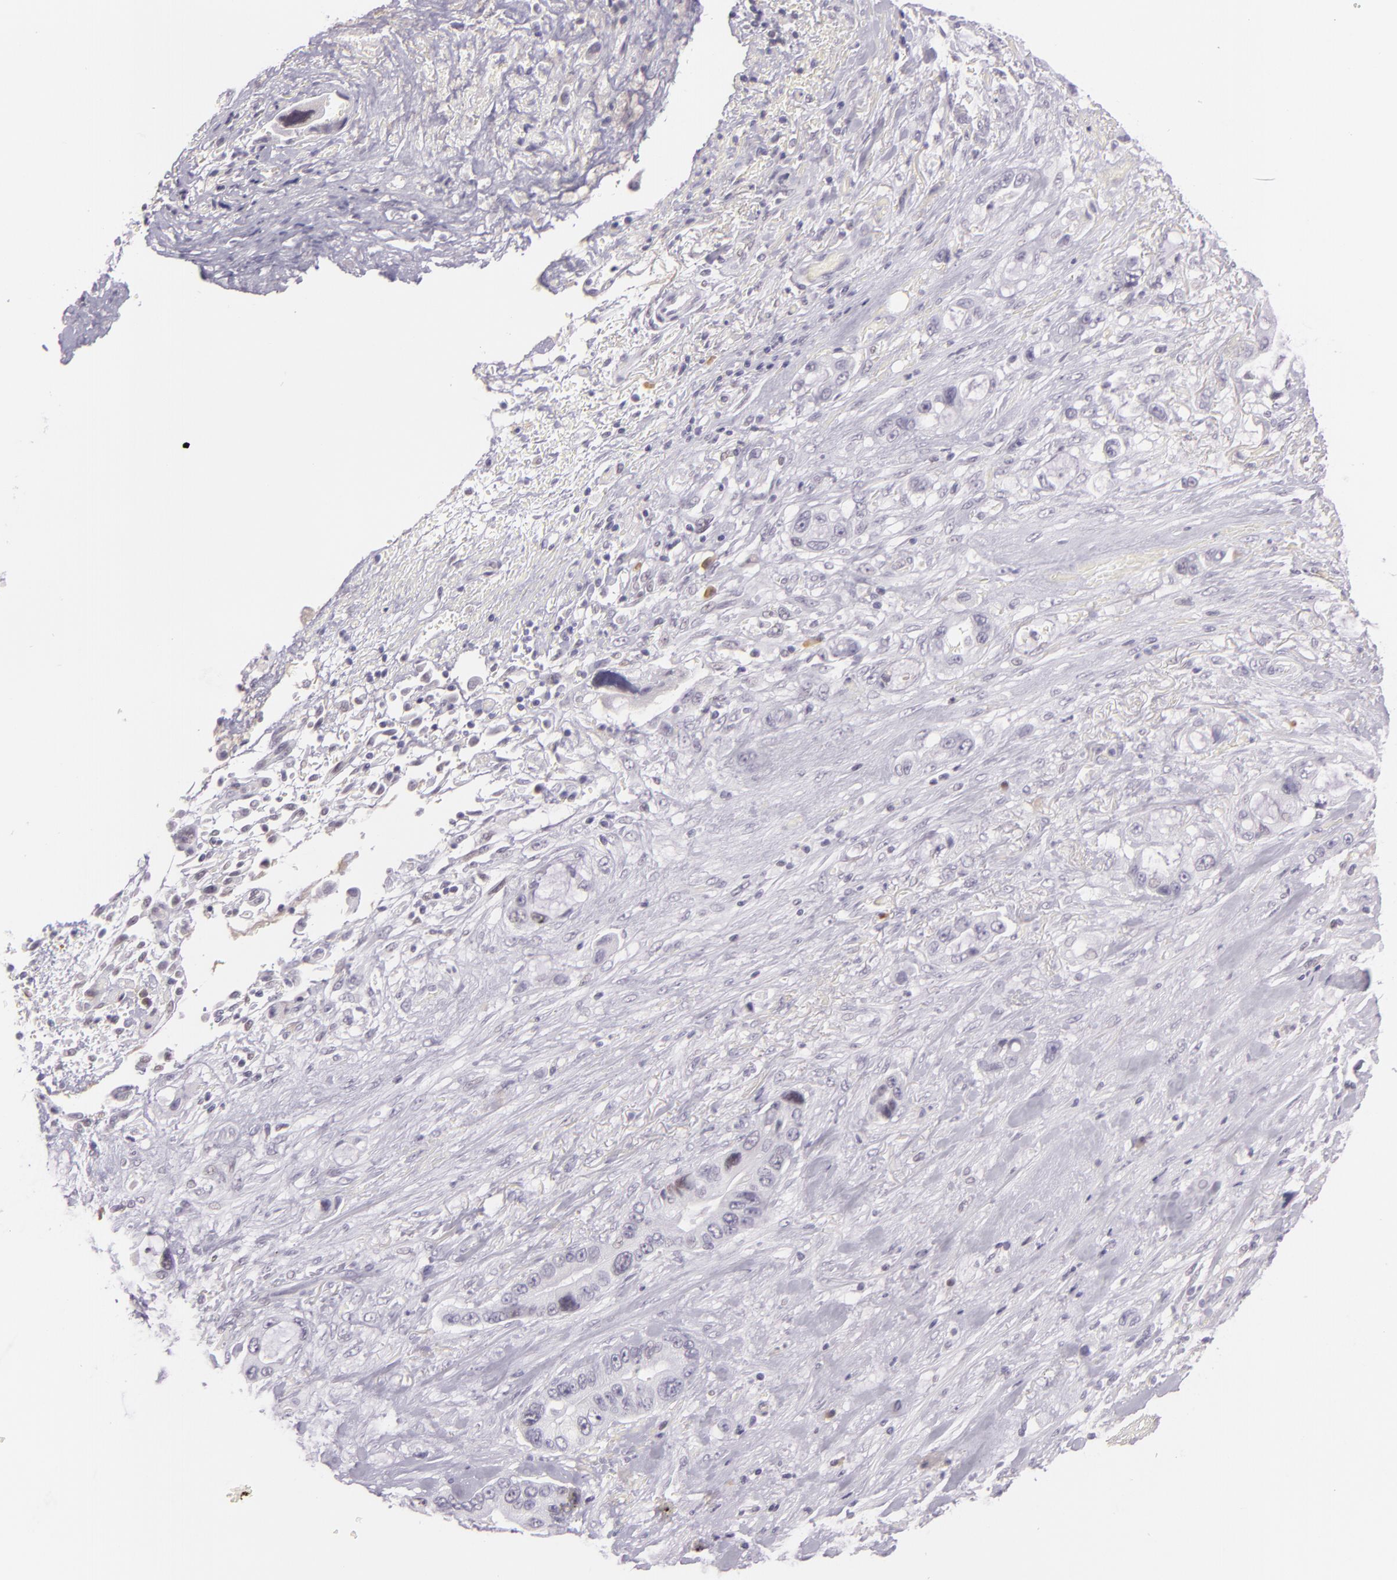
{"staining": {"intensity": "negative", "quantity": "none", "location": "none"}, "tissue": "pancreatic cancer", "cell_type": "Tumor cells", "image_type": "cancer", "snomed": [{"axis": "morphology", "description": "Adenocarcinoma, NOS"}, {"axis": "topography", "description": "Pancreas"}, {"axis": "topography", "description": "Stomach, upper"}], "caption": "Human pancreatic adenocarcinoma stained for a protein using IHC demonstrates no positivity in tumor cells.", "gene": "CHEK2", "patient": {"sex": "male", "age": 77}}